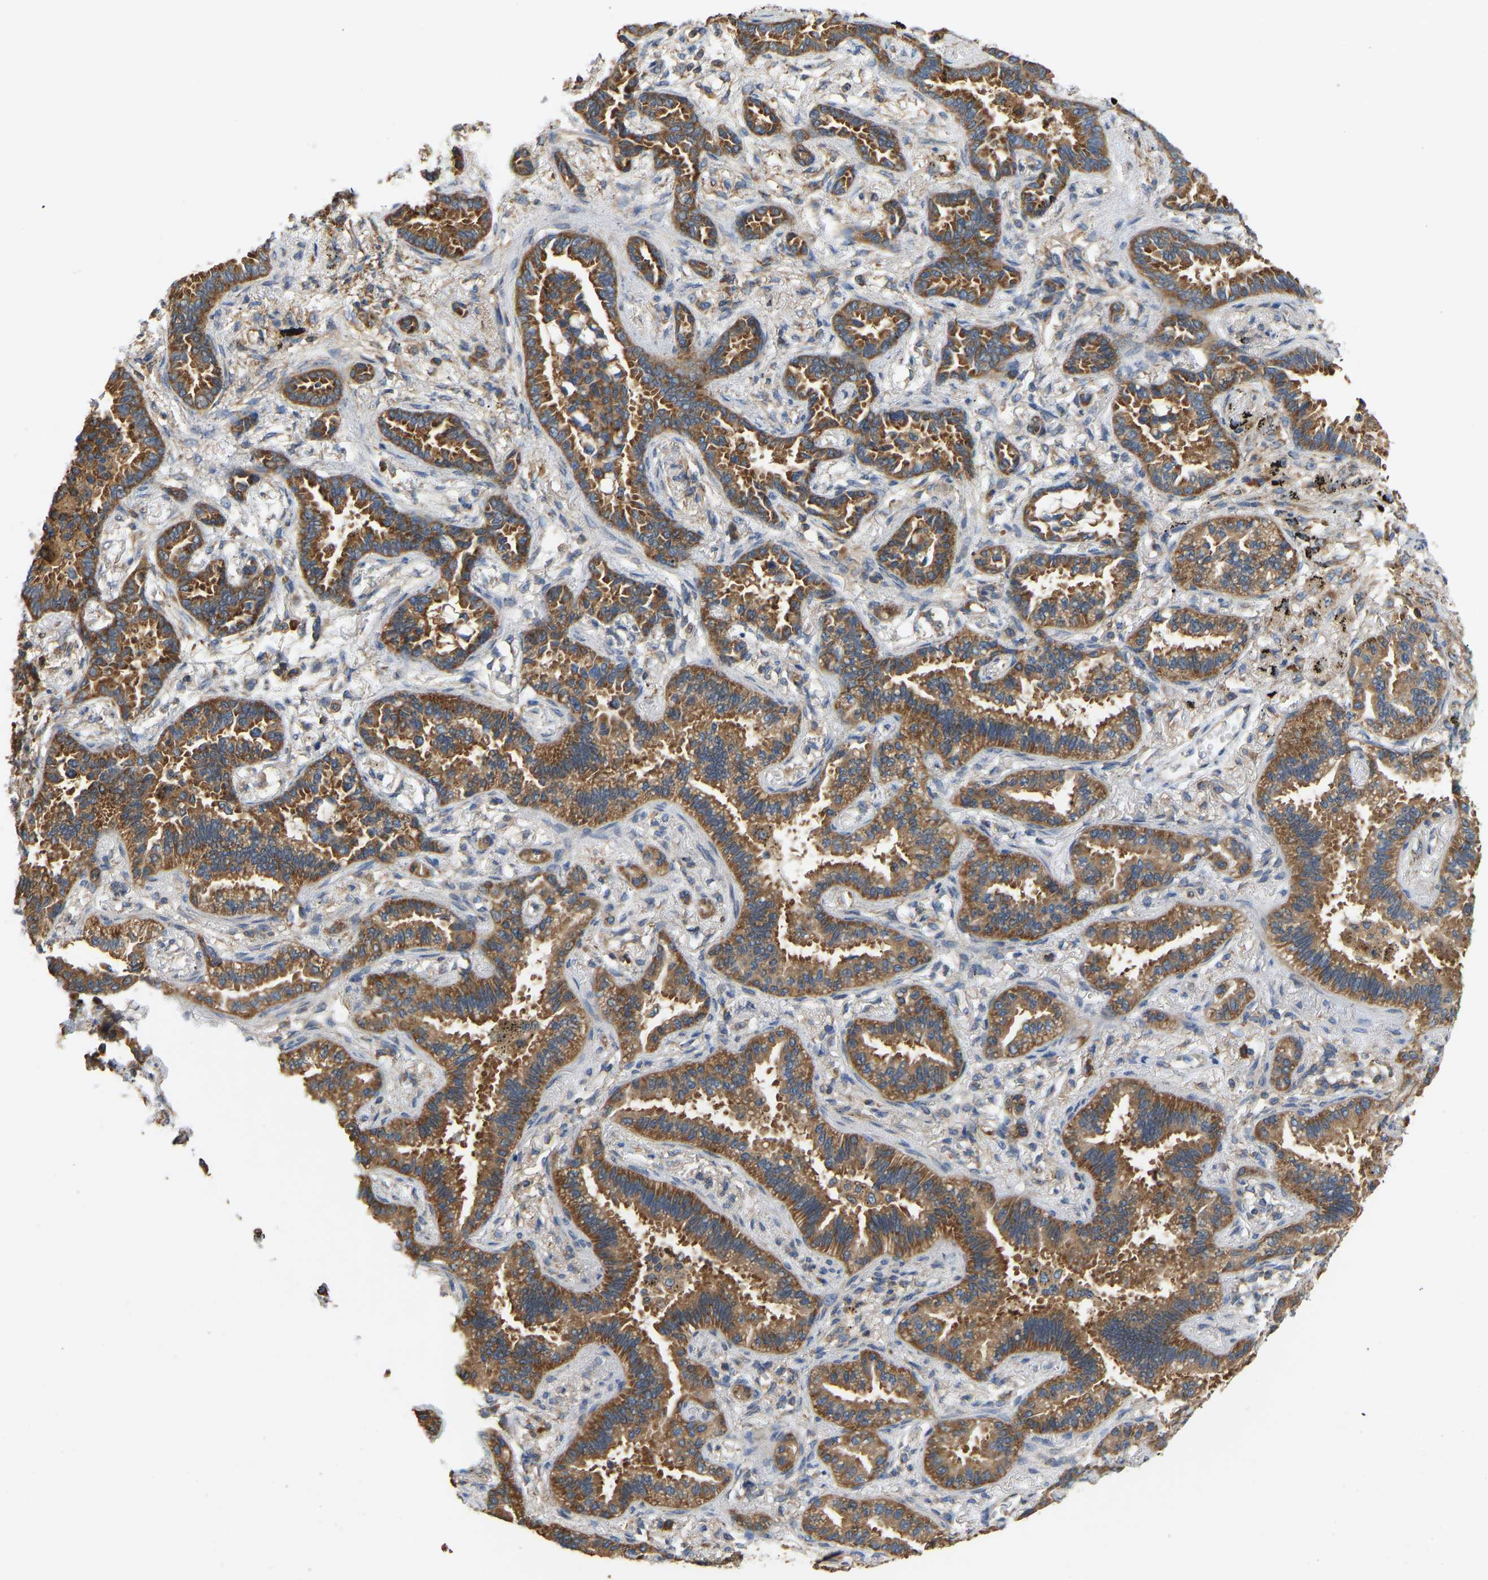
{"staining": {"intensity": "strong", "quantity": ">75%", "location": "cytoplasmic/membranous"}, "tissue": "lung cancer", "cell_type": "Tumor cells", "image_type": "cancer", "snomed": [{"axis": "morphology", "description": "Normal tissue, NOS"}, {"axis": "morphology", "description": "Adenocarcinoma, NOS"}, {"axis": "topography", "description": "Lung"}], "caption": "Immunohistochemistry image of human lung adenocarcinoma stained for a protein (brown), which reveals high levels of strong cytoplasmic/membranous staining in approximately >75% of tumor cells.", "gene": "RPS6KB2", "patient": {"sex": "male", "age": 59}}